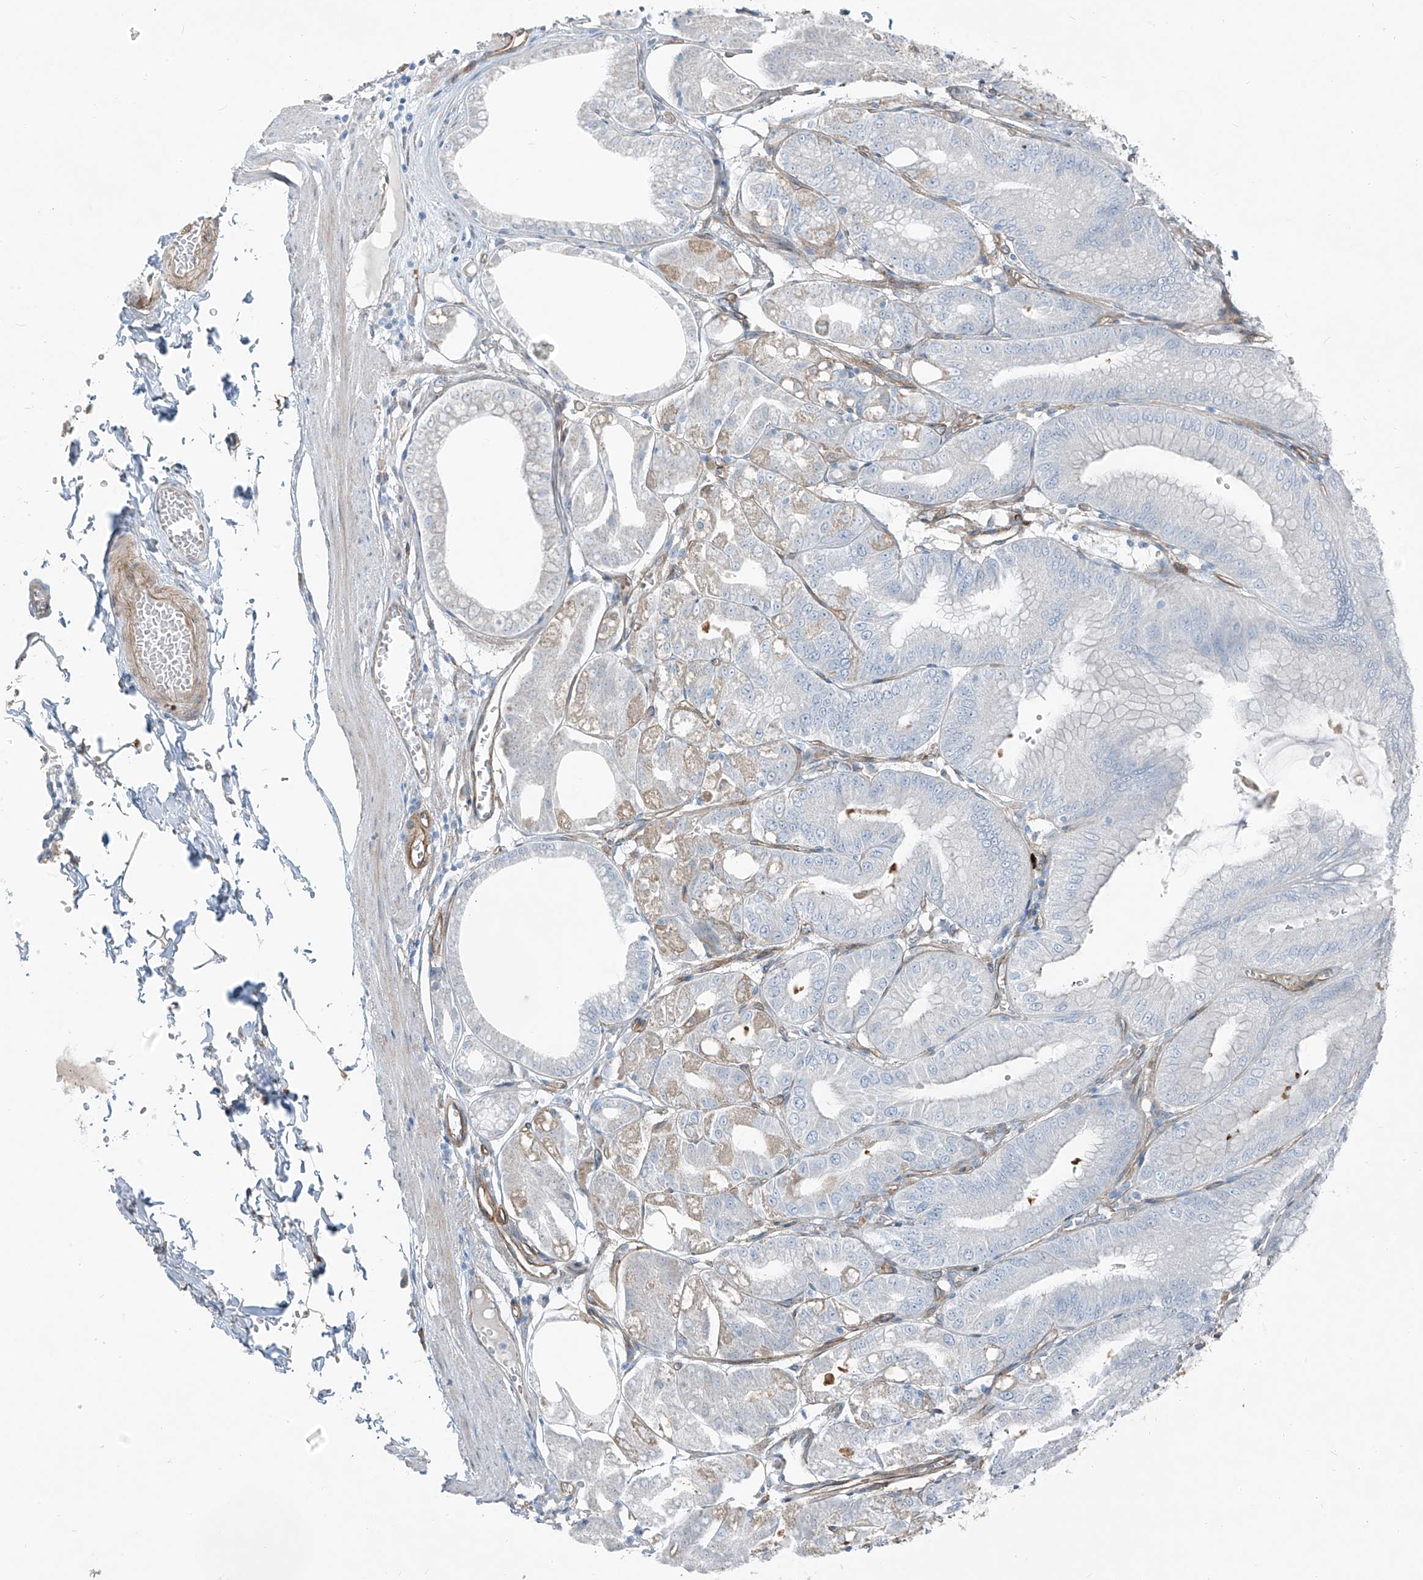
{"staining": {"intensity": "weak", "quantity": "<25%", "location": "cytoplasmic/membranous"}, "tissue": "stomach", "cell_type": "Glandular cells", "image_type": "normal", "snomed": [{"axis": "morphology", "description": "Normal tissue, NOS"}, {"axis": "topography", "description": "Stomach, lower"}], "caption": "A high-resolution histopathology image shows immunohistochemistry (IHC) staining of benign stomach, which exhibits no significant positivity in glandular cells.", "gene": "TNS2", "patient": {"sex": "male", "age": 71}}